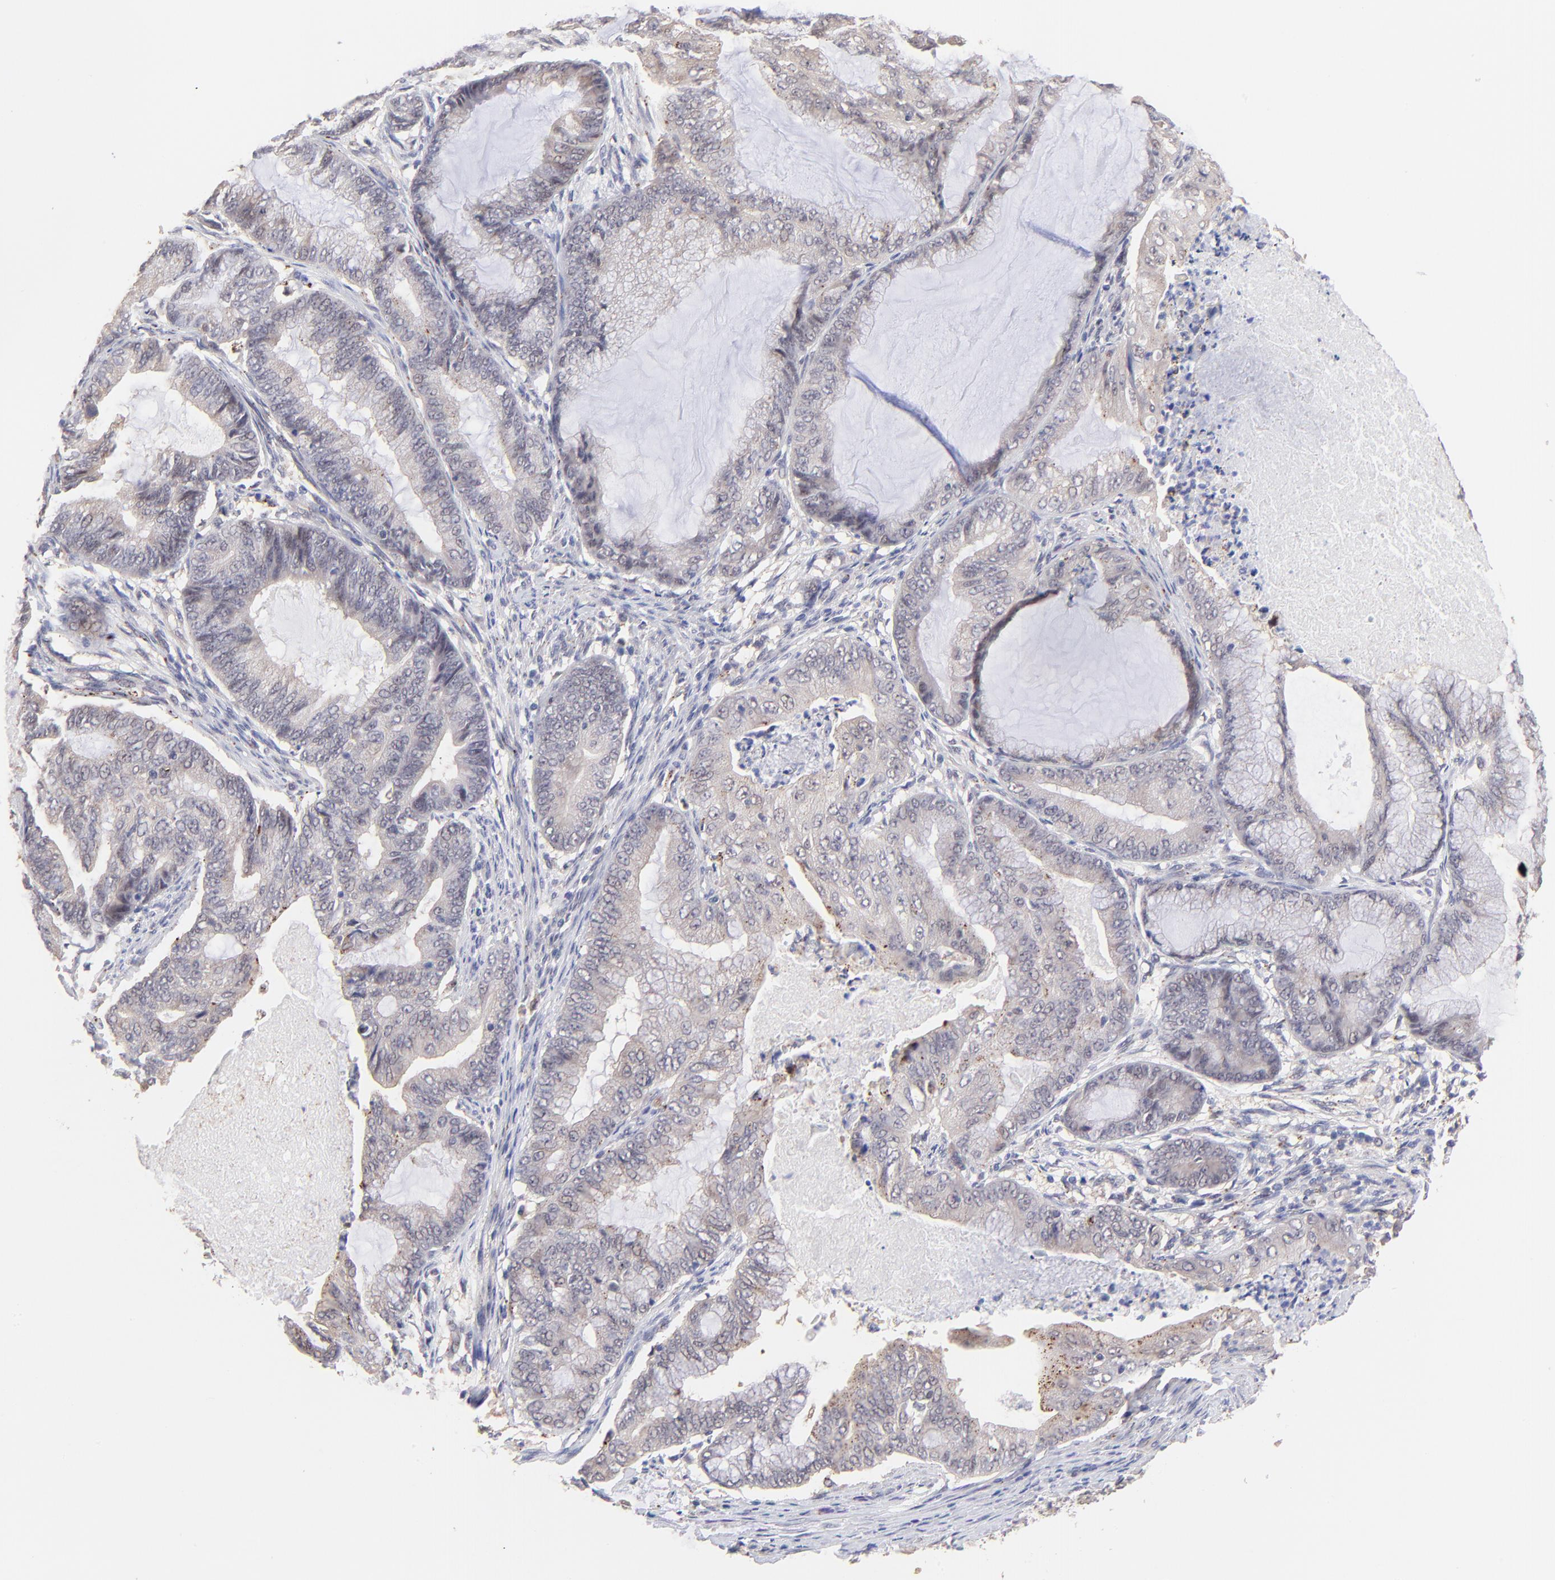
{"staining": {"intensity": "weak", "quantity": "25%-75%", "location": "cytoplasmic/membranous"}, "tissue": "endometrial cancer", "cell_type": "Tumor cells", "image_type": "cancer", "snomed": [{"axis": "morphology", "description": "Adenocarcinoma, NOS"}, {"axis": "topography", "description": "Endometrium"}], "caption": "Adenocarcinoma (endometrial) stained for a protein (brown) reveals weak cytoplasmic/membranous positive positivity in about 25%-75% of tumor cells.", "gene": "ZNF747", "patient": {"sex": "female", "age": 63}}